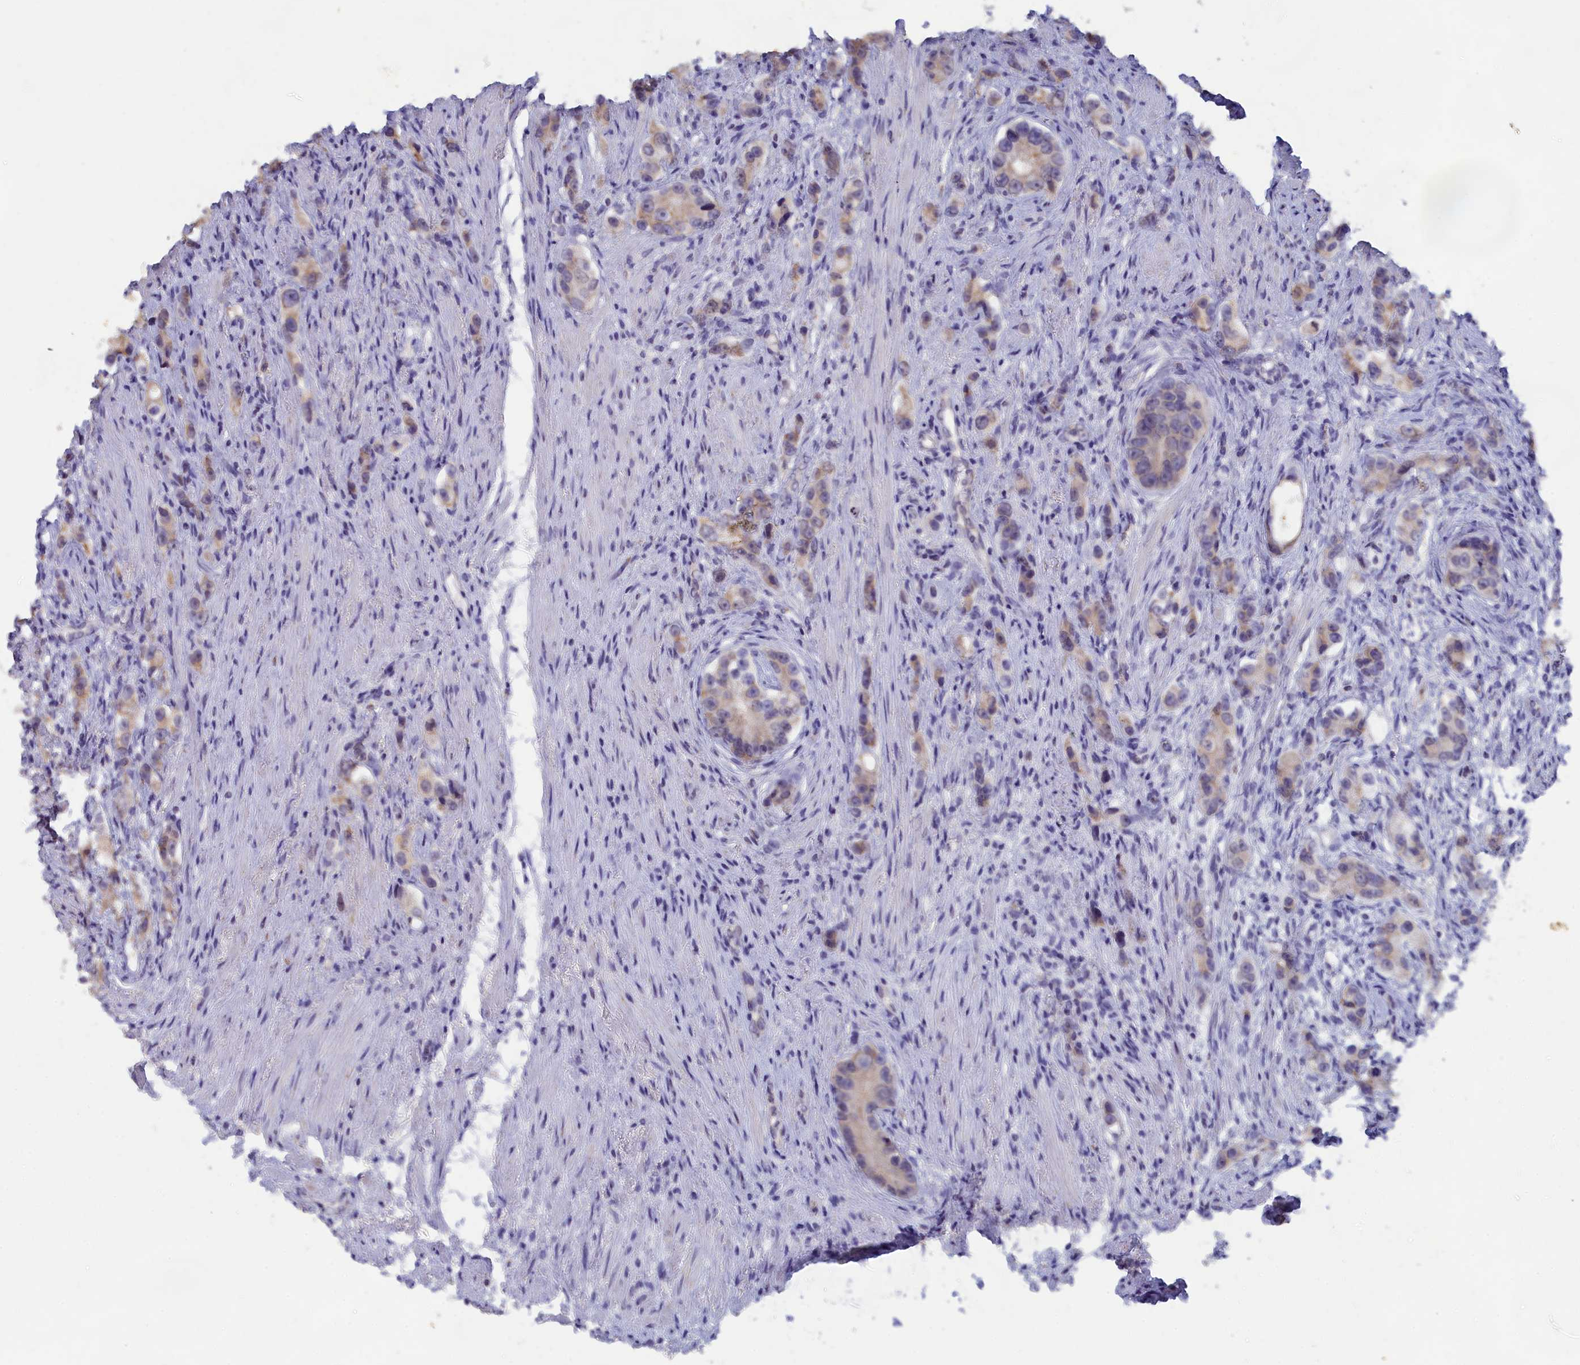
{"staining": {"intensity": "weak", "quantity": "25%-75%", "location": "cytoplasmic/membranous"}, "tissue": "prostate cancer", "cell_type": "Tumor cells", "image_type": "cancer", "snomed": [{"axis": "morphology", "description": "Adenocarcinoma, High grade"}, {"axis": "topography", "description": "Prostate"}], "caption": "Protein expression analysis of prostate high-grade adenocarcinoma displays weak cytoplasmic/membranous positivity in about 25%-75% of tumor cells.", "gene": "LRIF1", "patient": {"sex": "male", "age": 63}}